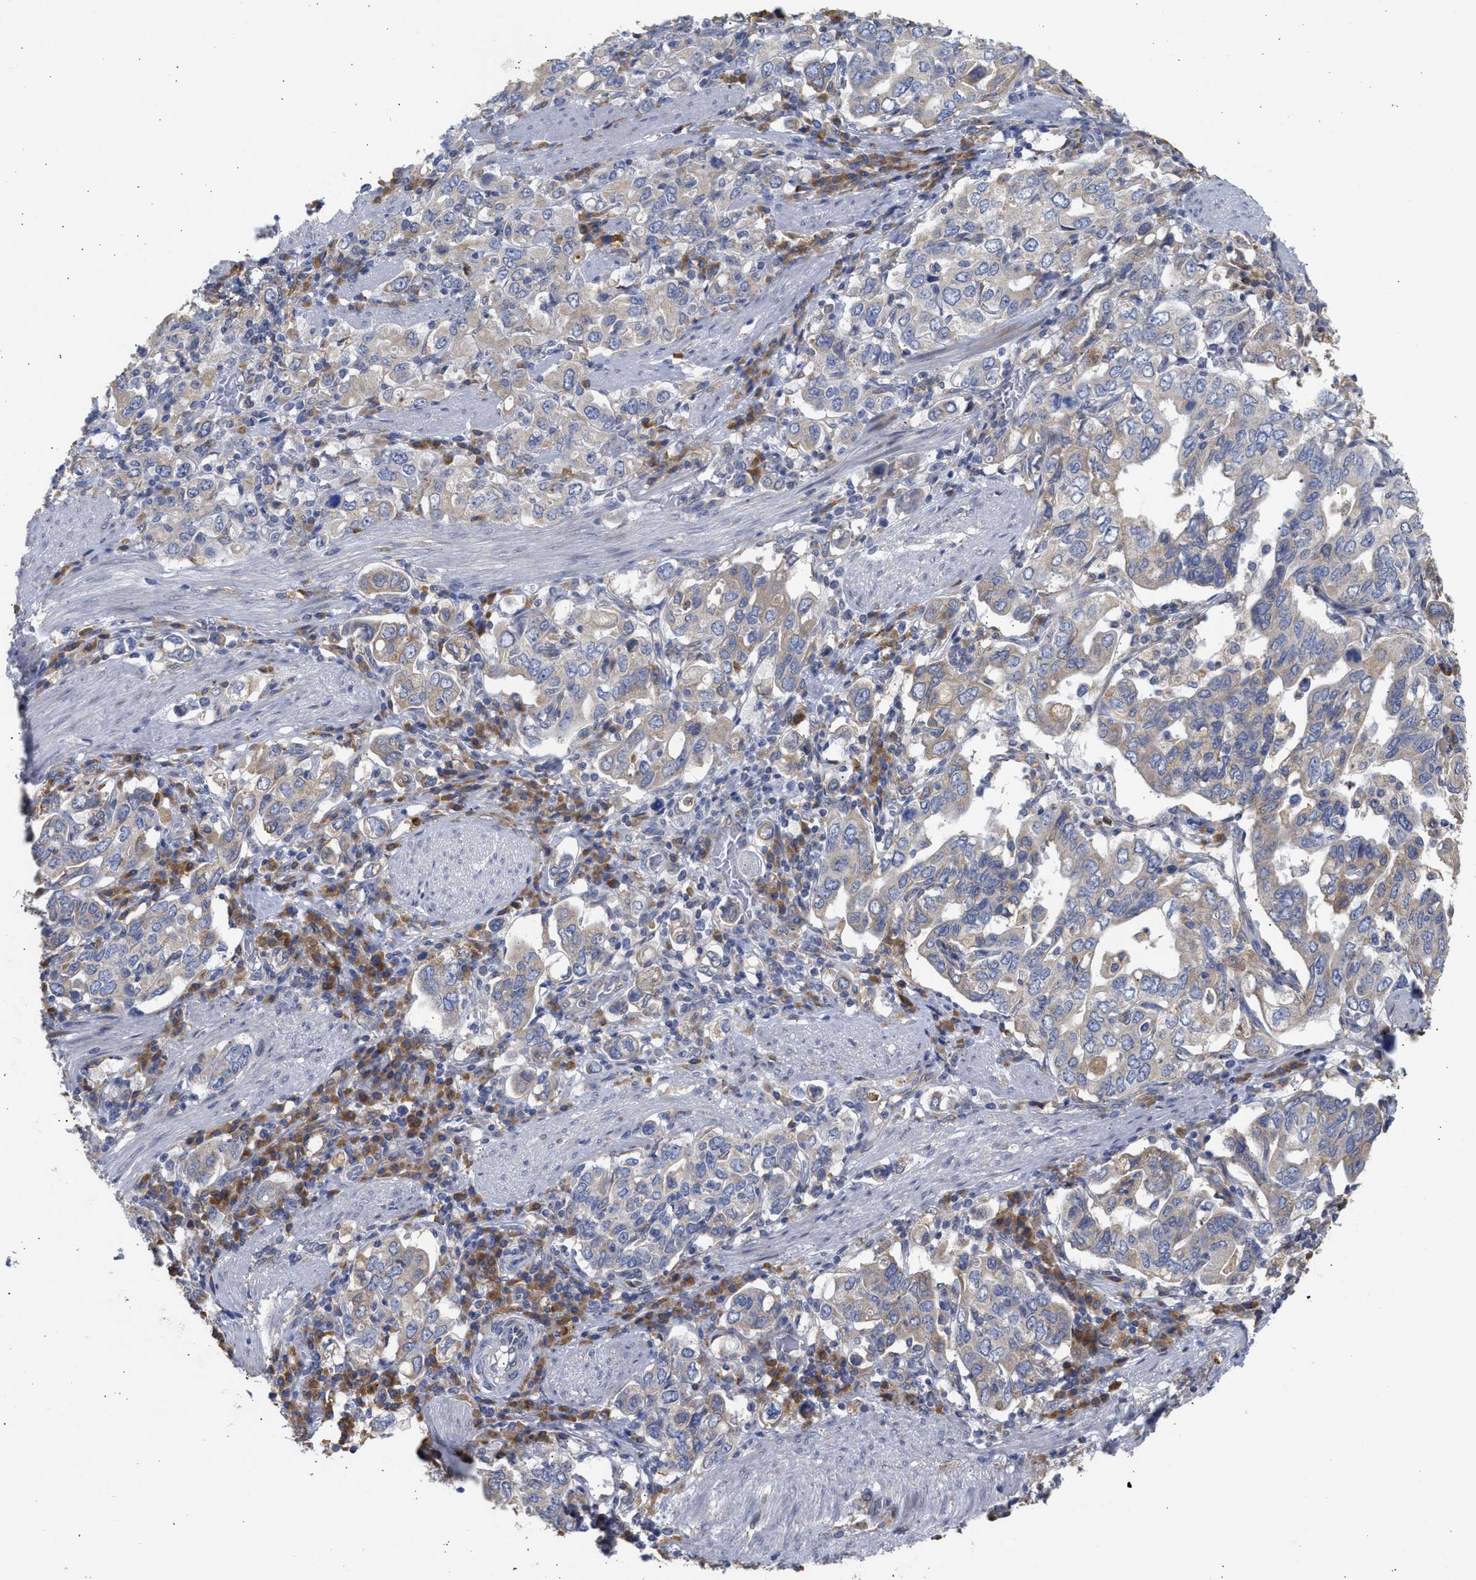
{"staining": {"intensity": "weak", "quantity": "25%-75%", "location": "cytoplasmic/membranous"}, "tissue": "stomach cancer", "cell_type": "Tumor cells", "image_type": "cancer", "snomed": [{"axis": "morphology", "description": "Adenocarcinoma, NOS"}, {"axis": "topography", "description": "Stomach, upper"}], "caption": "A brown stain shows weak cytoplasmic/membranous staining of a protein in stomach adenocarcinoma tumor cells.", "gene": "TMED1", "patient": {"sex": "male", "age": 62}}